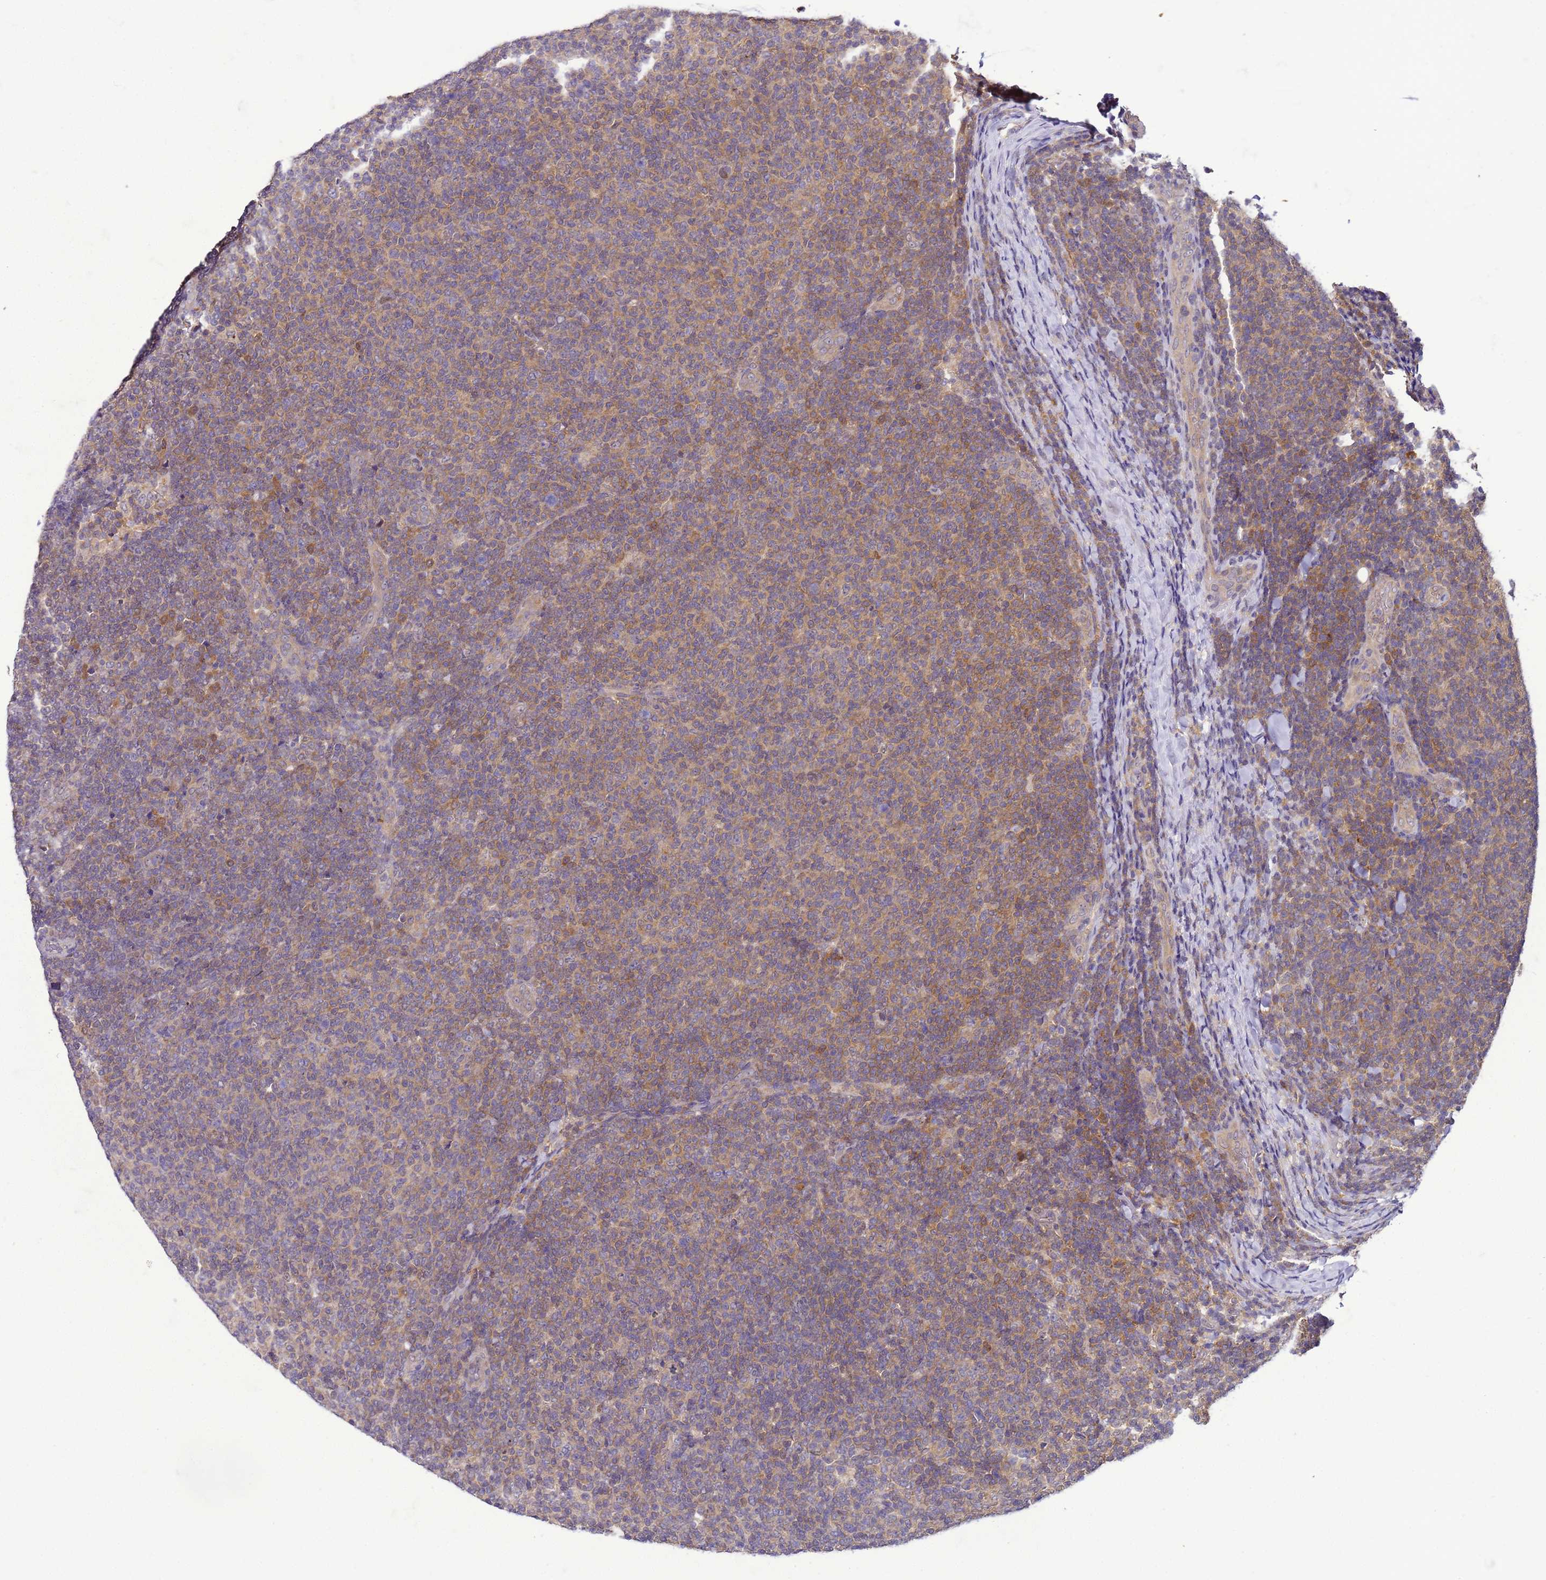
{"staining": {"intensity": "moderate", "quantity": "25%-75%", "location": "cytoplasmic/membranous"}, "tissue": "lymphoma", "cell_type": "Tumor cells", "image_type": "cancer", "snomed": [{"axis": "morphology", "description": "Malignant lymphoma, non-Hodgkin's type, Low grade"}, {"axis": "topography", "description": "Lymph node"}], "caption": "High-magnification brightfield microscopy of lymphoma stained with DAB (brown) and counterstained with hematoxylin (blue). tumor cells exhibit moderate cytoplasmic/membranous expression is present in approximately25%-75% of cells.", "gene": "DDI2", "patient": {"sex": "male", "age": 66}}